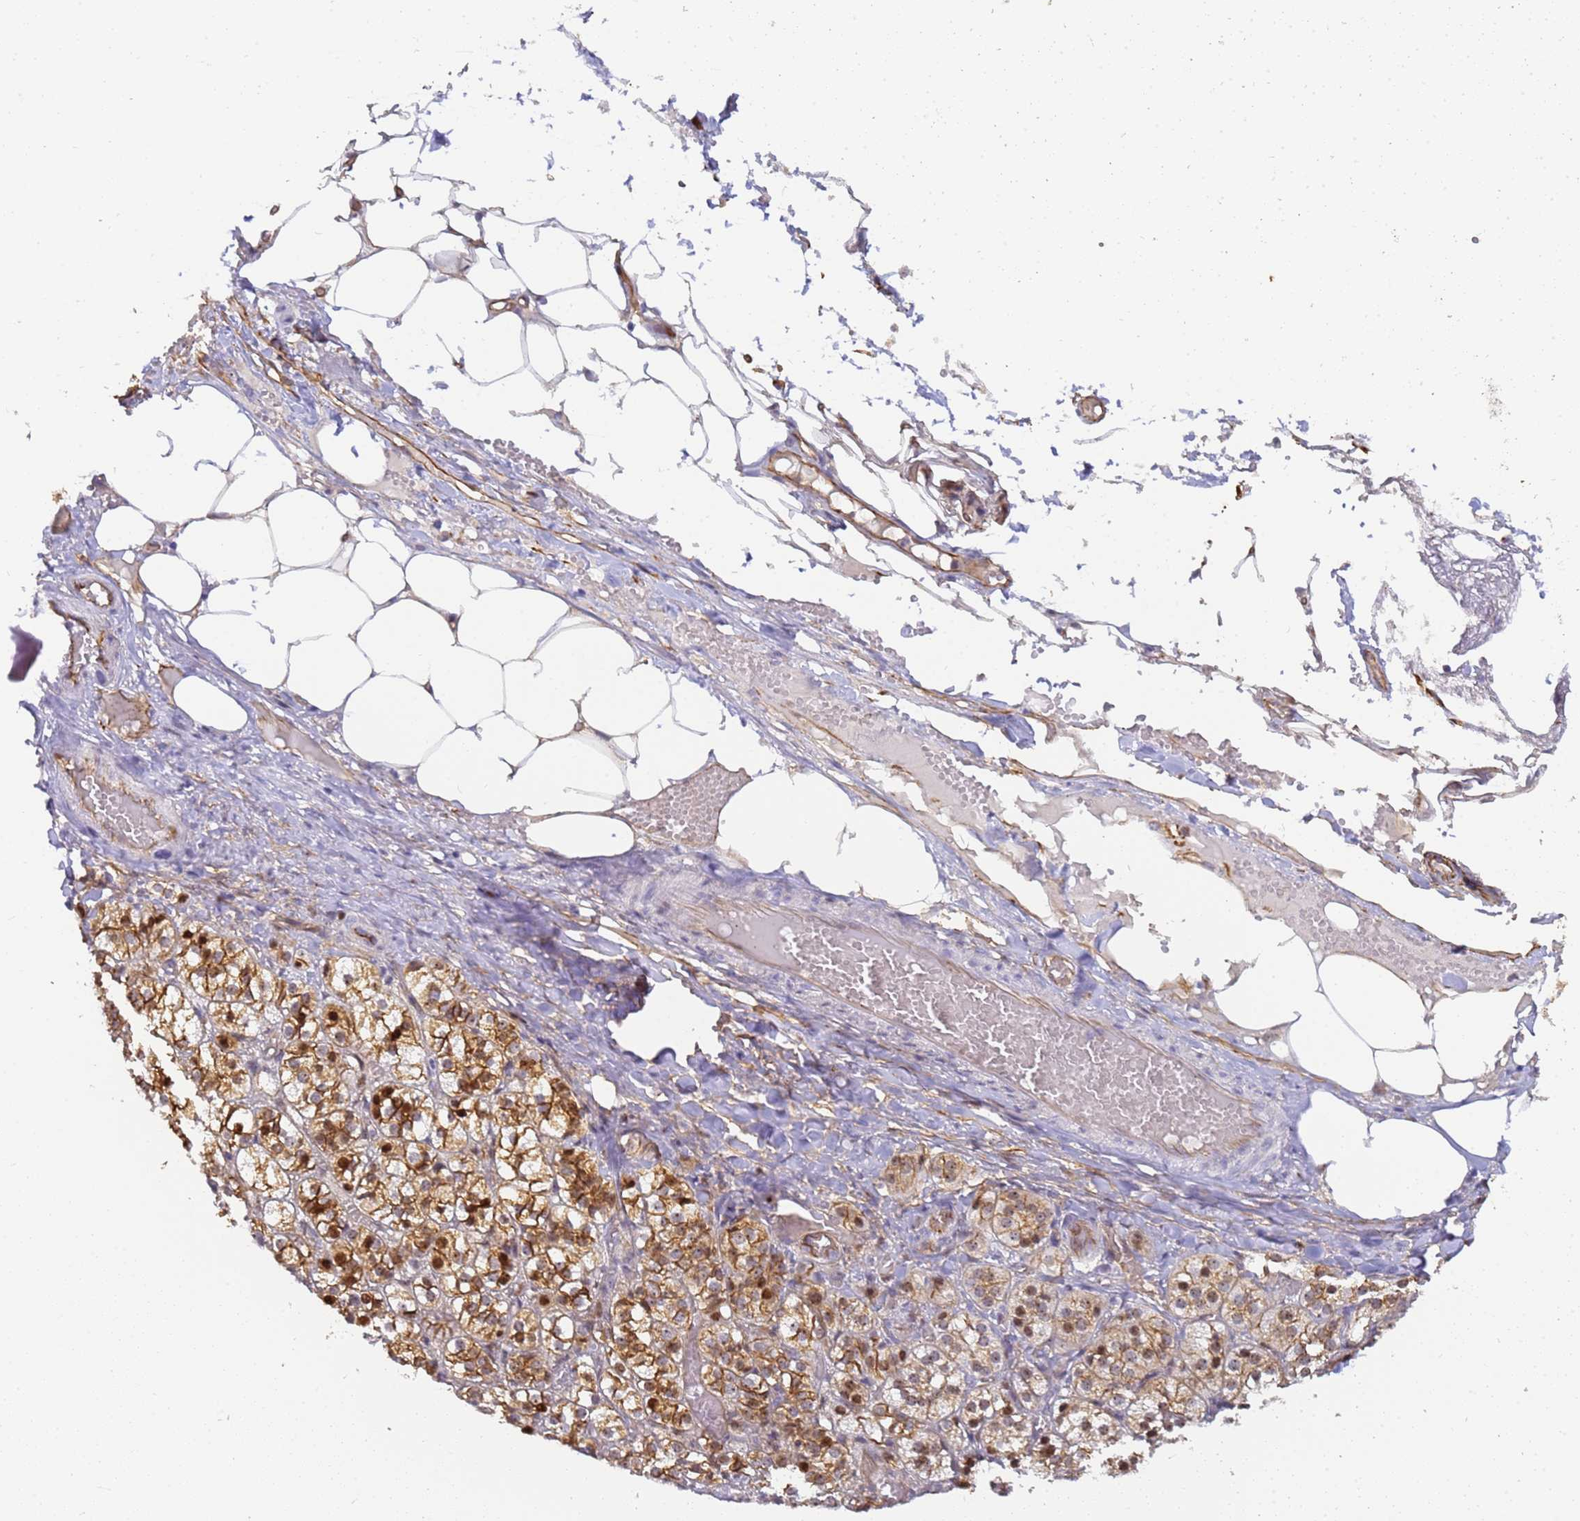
{"staining": {"intensity": "moderate", "quantity": ">75%", "location": "cytoplasmic/membranous,nuclear"}, "tissue": "adrenal gland", "cell_type": "Glandular cells", "image_type": "normal", "snomed": [{"axis": "morphology", "description": "Normal tissue, NOS"}, {"axis": "topography", "description": "Adrenal gland"}], "caption": "A high-resolution micrograph shows immunohistochemistry (IHC) staining of unremarkable adrenal gland, which exhibits moderate cytoplasmic/membranous,nuclear expression in approximately >75% of glandular cells.", "gene": "GON4L", "patient": {"sex": "female", "age": 61}}